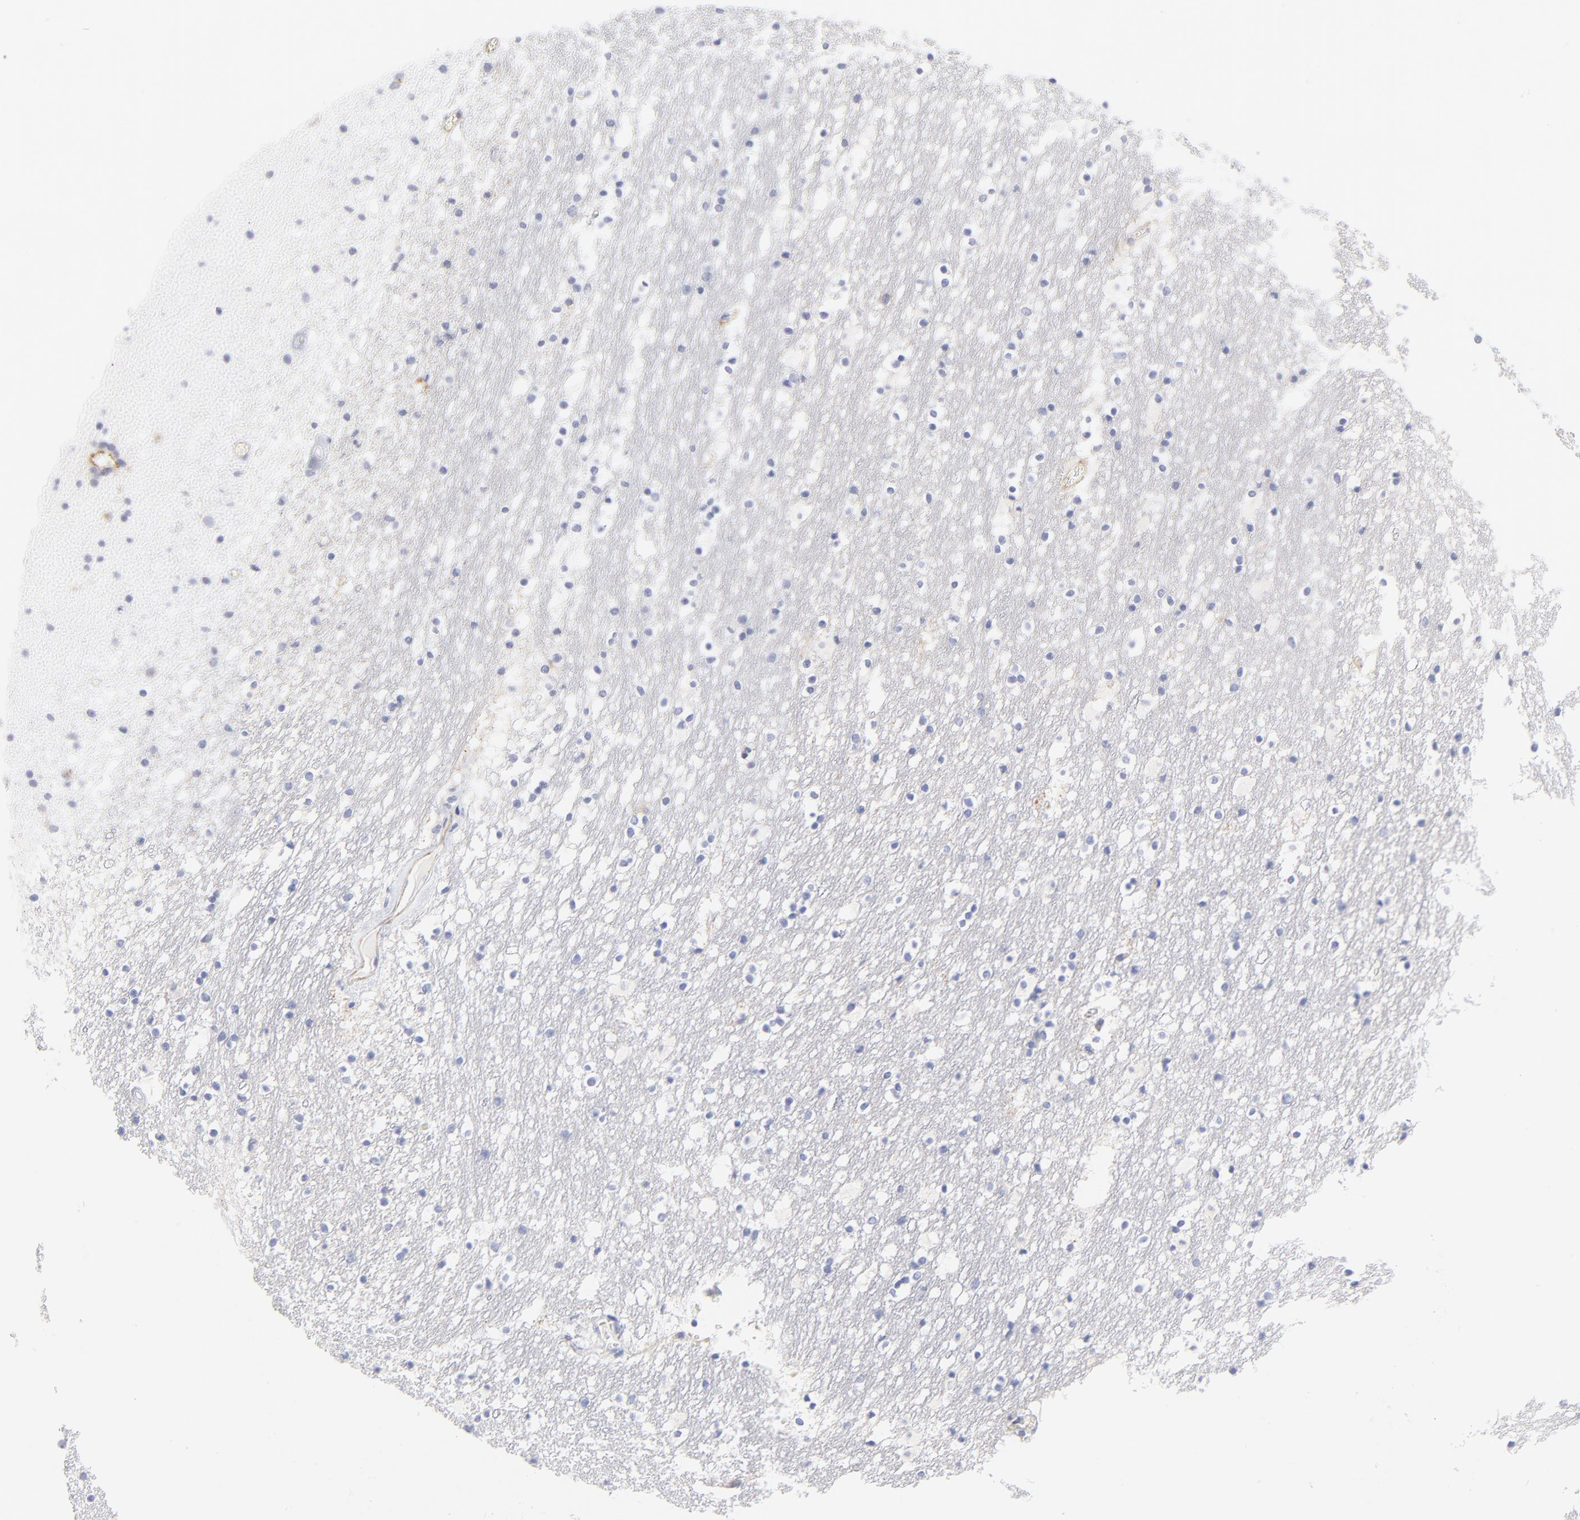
{"staining": {"intensity": "negative", "quantity": "none", "location": "none"}, "tissue": "caudate", "cell_type": "Glial cells", "image_type": "normal", "snomed": [{"axis": "morphology", "description": "Normal tissue, NOS"}, {"axis": "topography", "description": "Lateral ventricle wall"}], "caption": "Immunohistochemistry photomicrograph of normal caudate: caudate stained with DAB (3,3'-diaminobenzidine) exhibits no significant protein expression in glial cells. (DAB IHC visualized using brightfield microscopy, high magnification).", "gene": "ACTA2", "patient": {"sex": "male", "age": 45}}